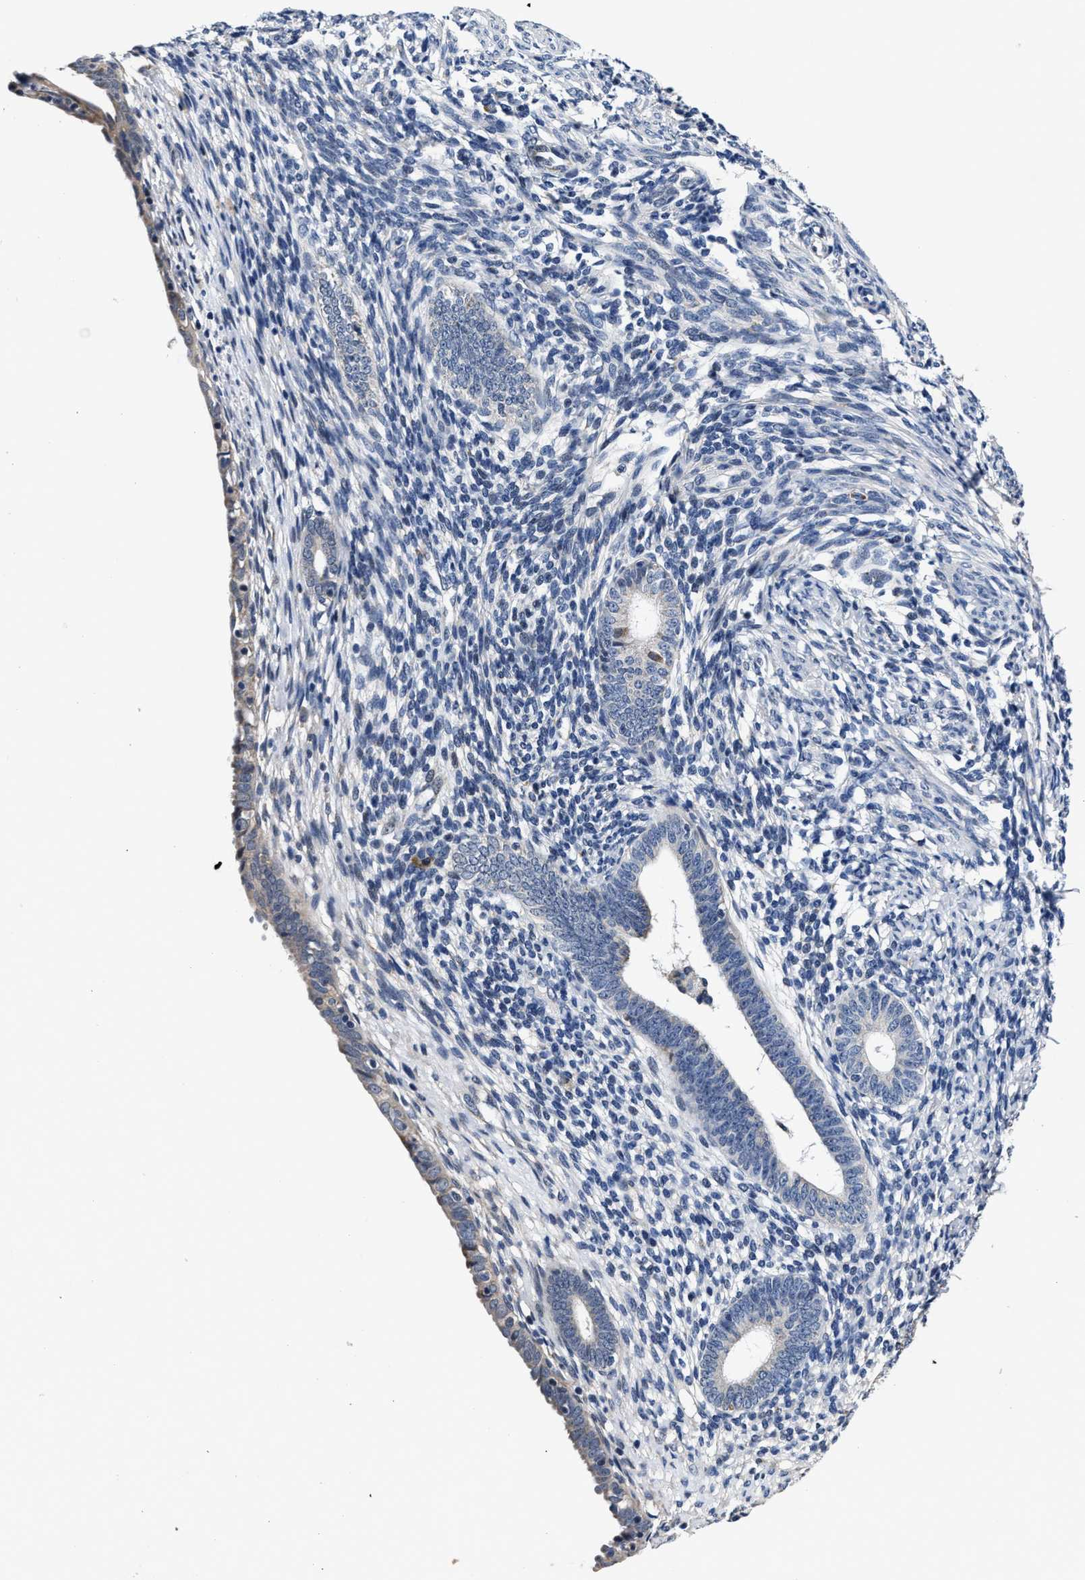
{"staining": {"intensity": "negative", "quantity": "none", "location": "none"}, "tissue": "endometrium", "cell_type": "Cells in endometrial stroma", "image_type": "normal", "snomed": [{"axis": "morphology", "description": "Normal tissue, NOS"}, {"axis": "morphology", "description": "Adenocarcinoma, NOS"}, {"axis": "topography", "description": "Endometrium"}], "caption": "Unremarkable endometrium was stained to show a protein in brown. There is no significant positivity in cells in endometrial stroma.", "gene": "TMEM53", "patient": {"sex": "female", "age": 57}}